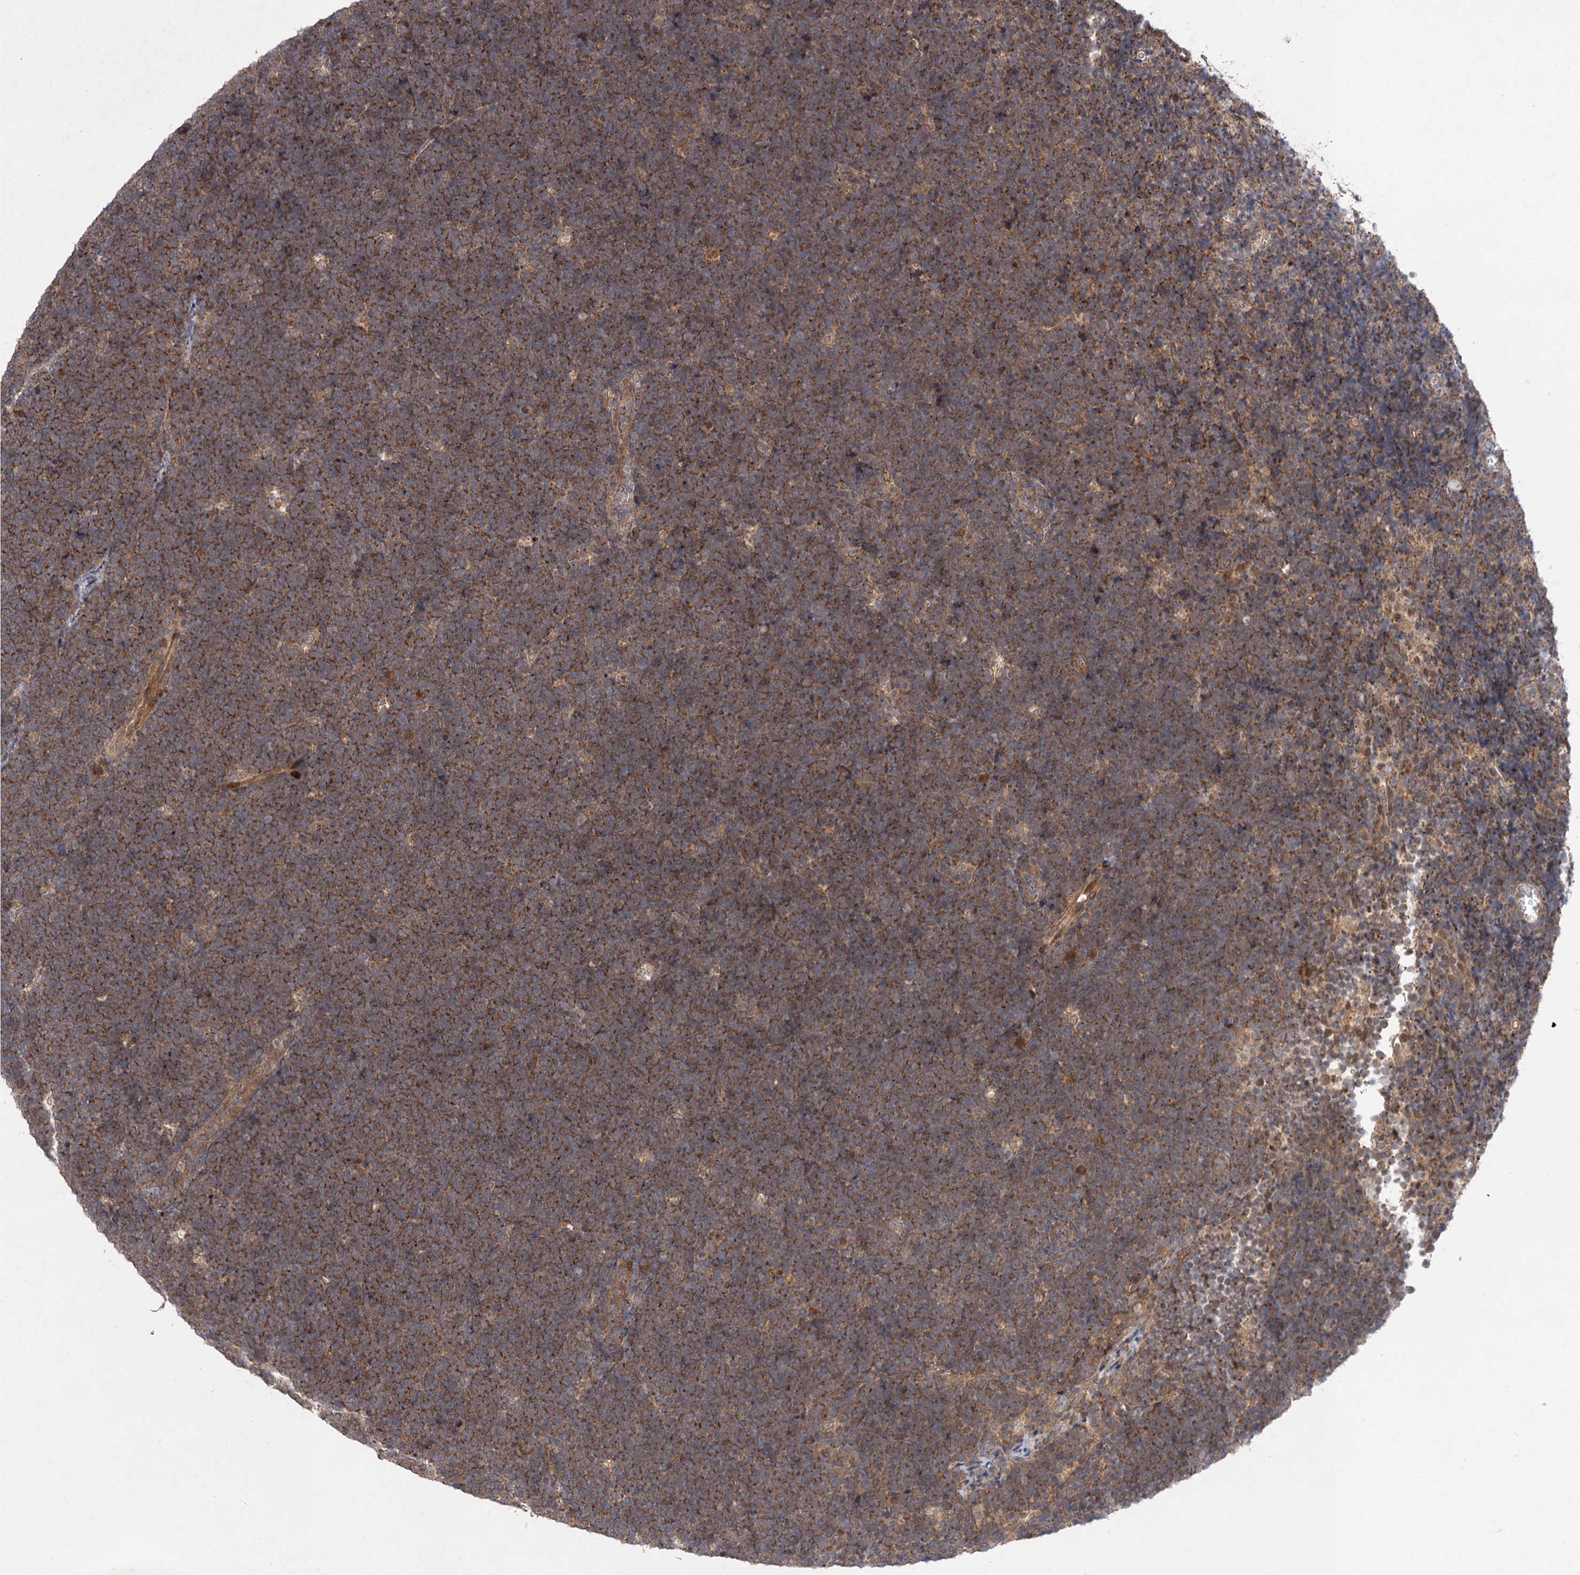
{"staining": {"intensity": "moderate", "quantity": ">75%", "location": "cytoplasmic/membranous"}, "tissue": "lymphoma", "cell_type": "Tumor cells", "image_type": "cancer", "snomed": [{"axis": "morphology", "description": "Malignant lymphoma, non-Hodgkin's type, High grade"}, {"axis": "topography", "description": "Lymph node"}], "caption": "Lymphoma stained for a protein (brown) reveals moderate cytoplasmic/membranous positive staining in about >75% of tumor cells.", "gene": "FBXW8", "patient": {"sex": "male", "age": 13}}